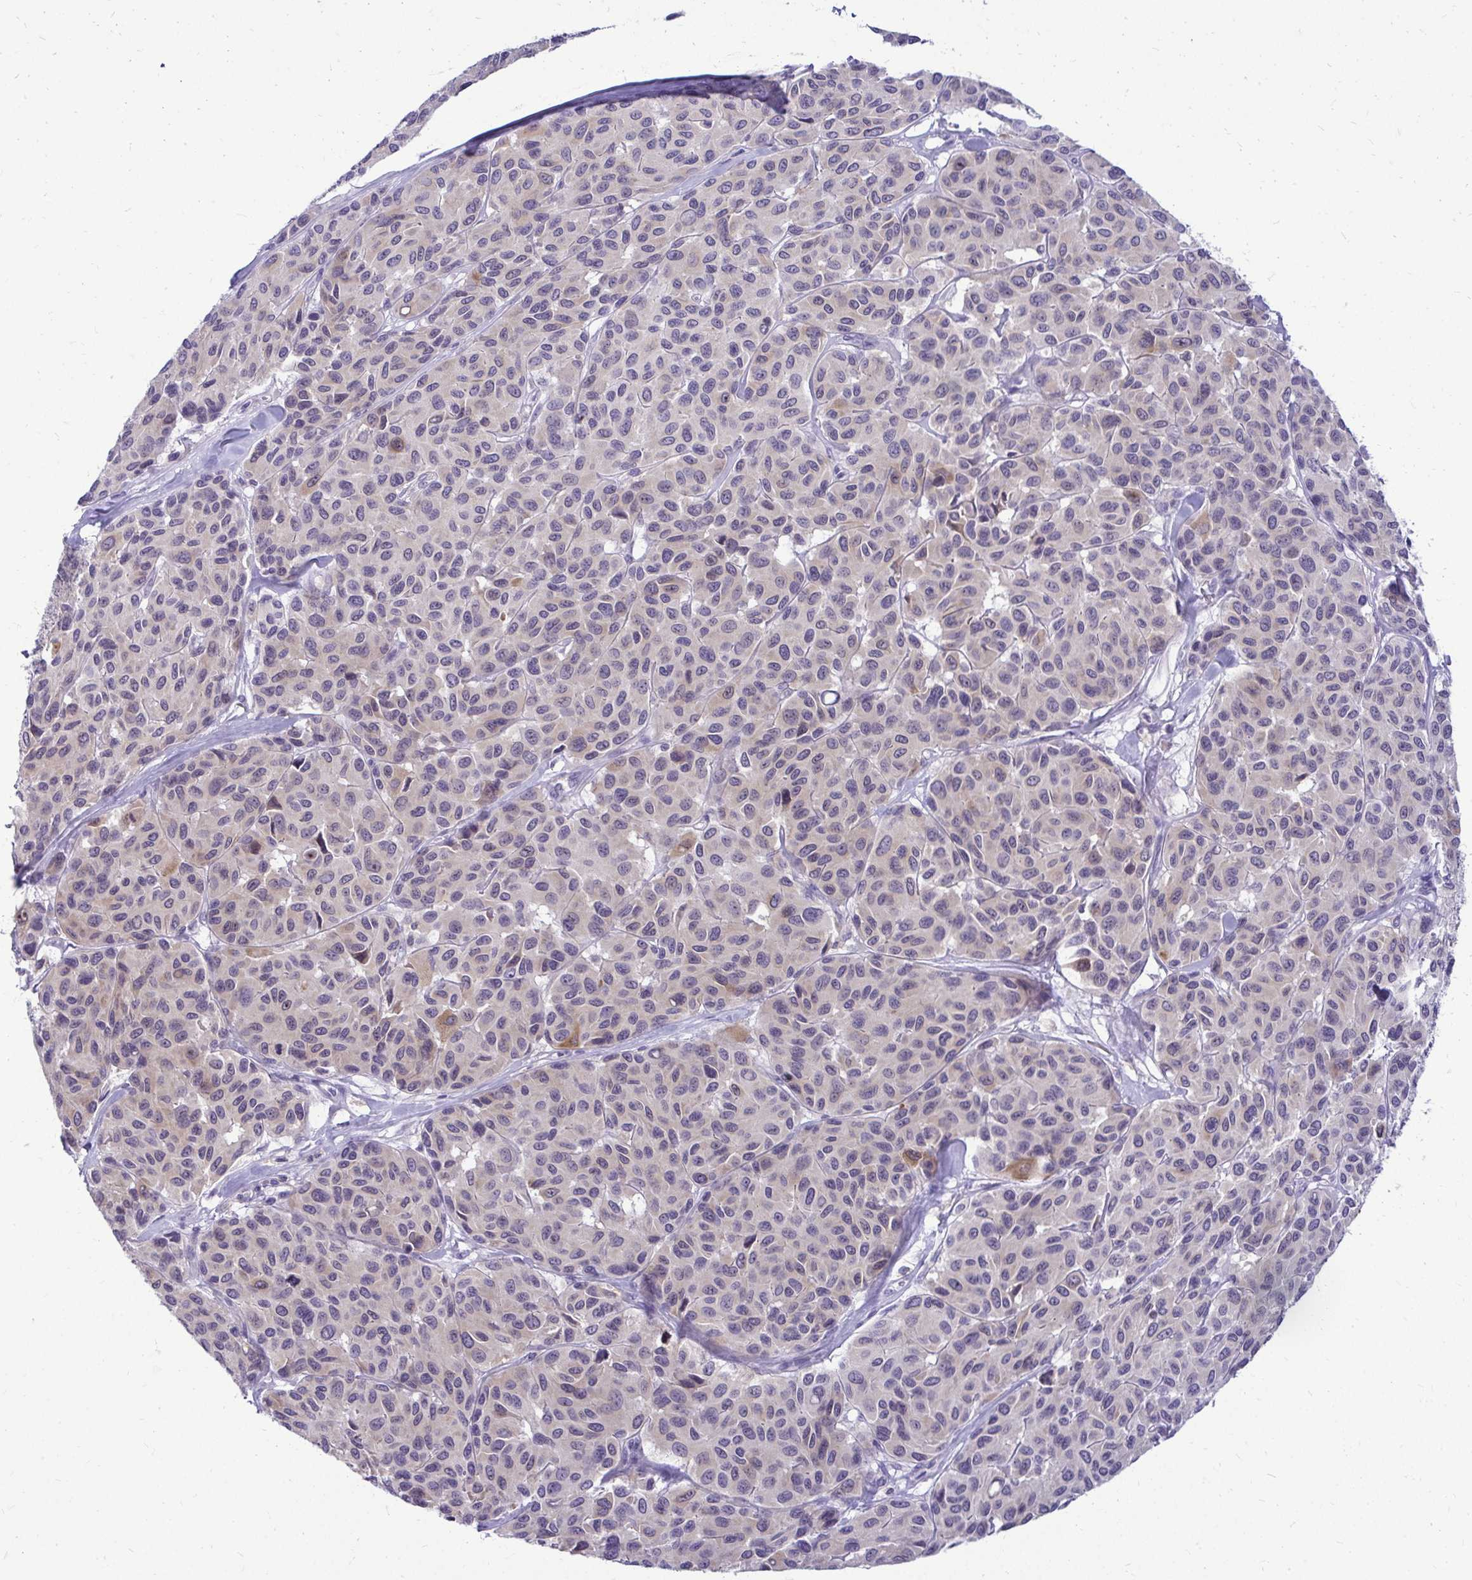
{"staining": {"intensity": "weak", "quantity": "<25%", "location": "cytoplasmic/membranous"}, "tissue": "melanoma", "cell_type": "Tumor cells", "image_type": "cancer", "snomed": [{"axis": "morphology", "description": "Malignant melanoma, NOS"}, {"axis": "topography", "description": "Skin"}], "caption": "There is no significant staining in tumor cells of malignant melanoma. (Brightfield microscopy of DAB (3,3'-diaminobenzidine) immunohistochemistry at high magnification).", "gene": "NIFK", "patient": {"sex": "female", "age": 66}}